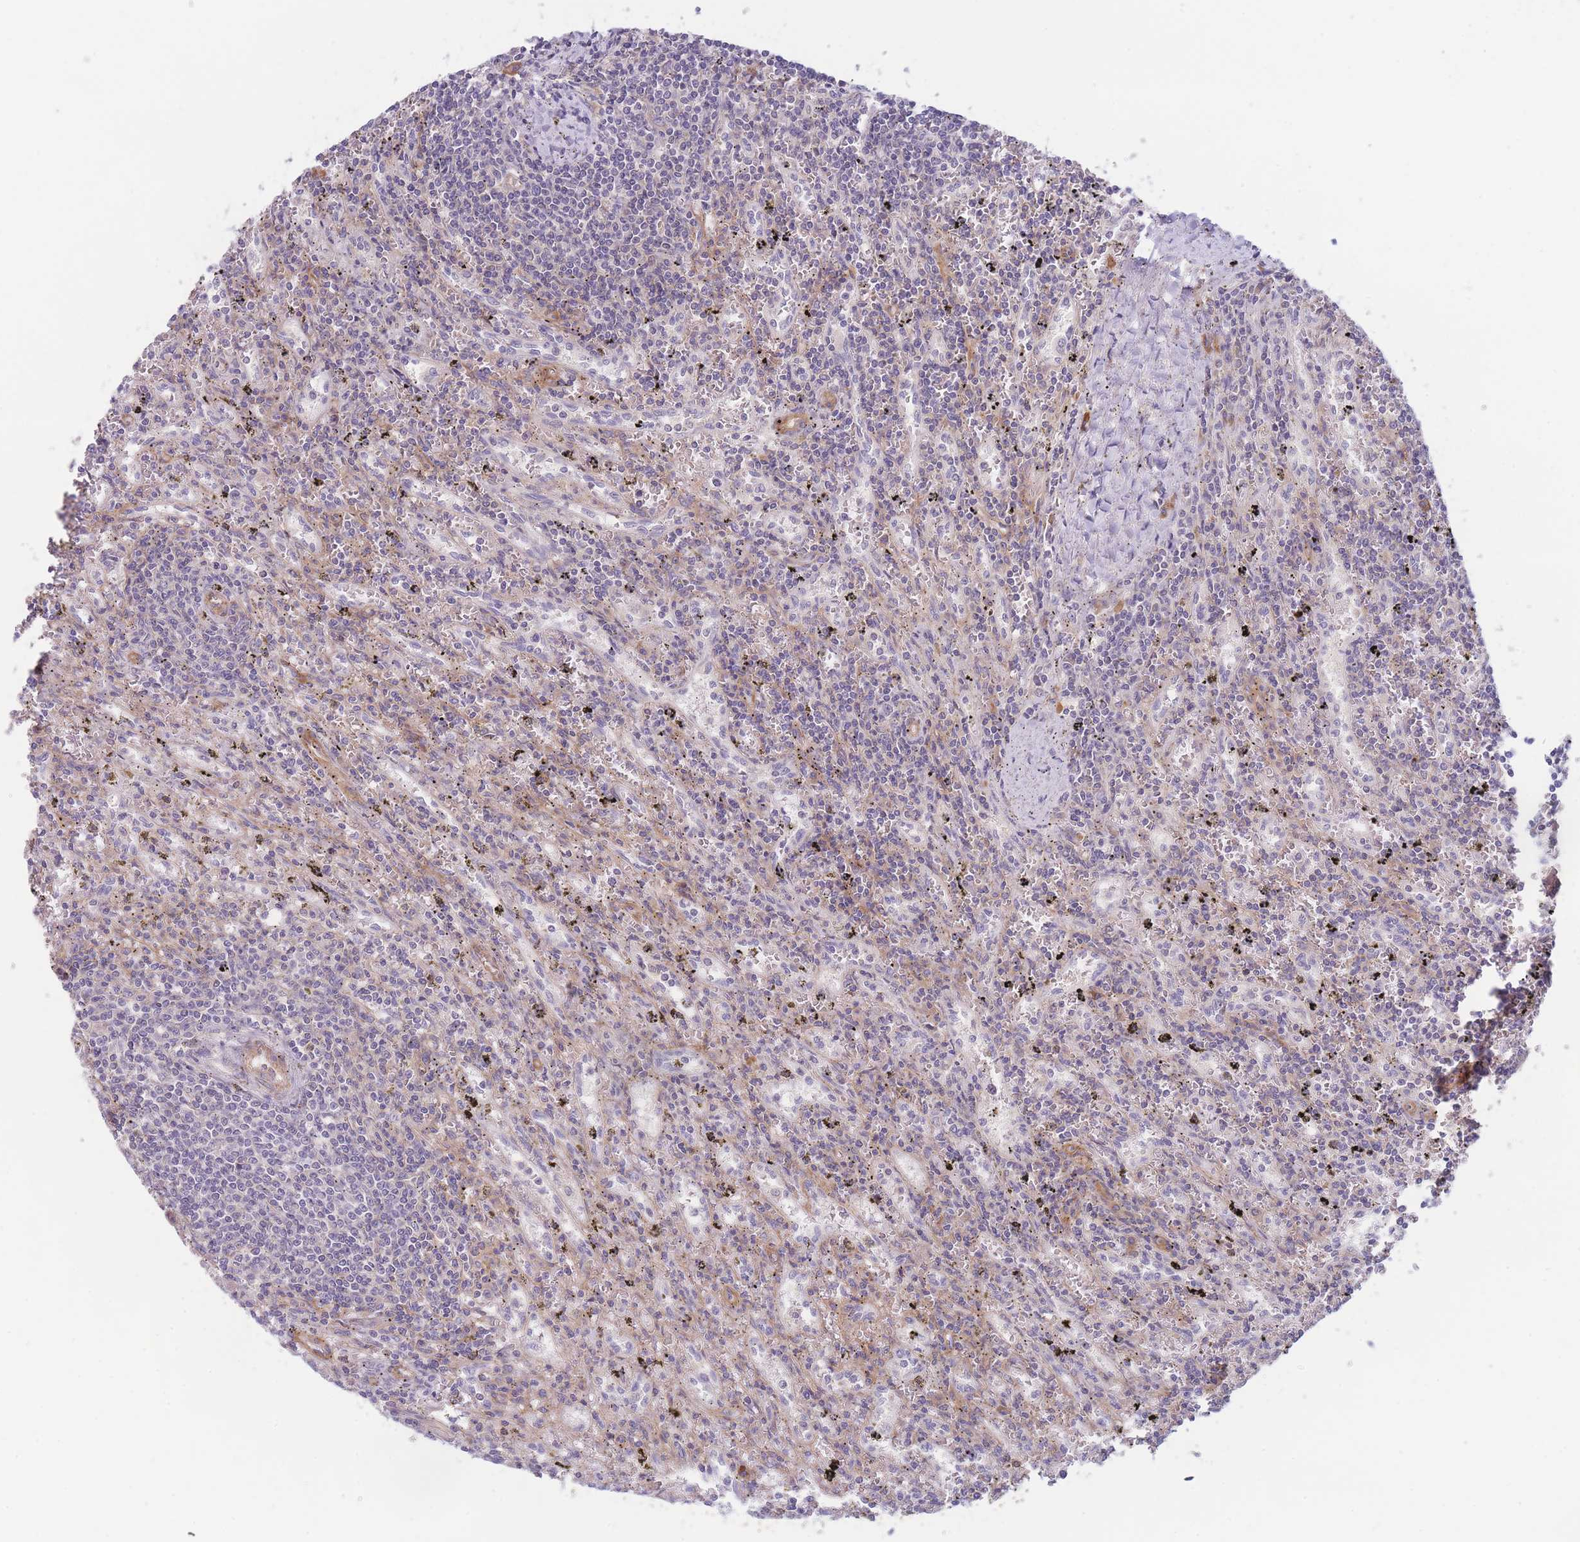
{"staining": {"intensity": "negative", "quantity": "none", "location": "none"}, "tissue": "lymphoma", "cell_type": "Tumor cells", "image_type": "cancer", "snomed": [{"axis": "morphology", "description": "Malignant lymphoma, non-Hodgkin's type, Low grade"}, {"axis": "topography", "description": "Spleen"}], "caption": "High power microscopy image of an IHC micrograph of low-grade malignant lymphoma, non-Hodgkin's type, revealing no significant staining in tumor cells.", "gene": "WDR93", "patient": {"sex": "male", "age": 76}}